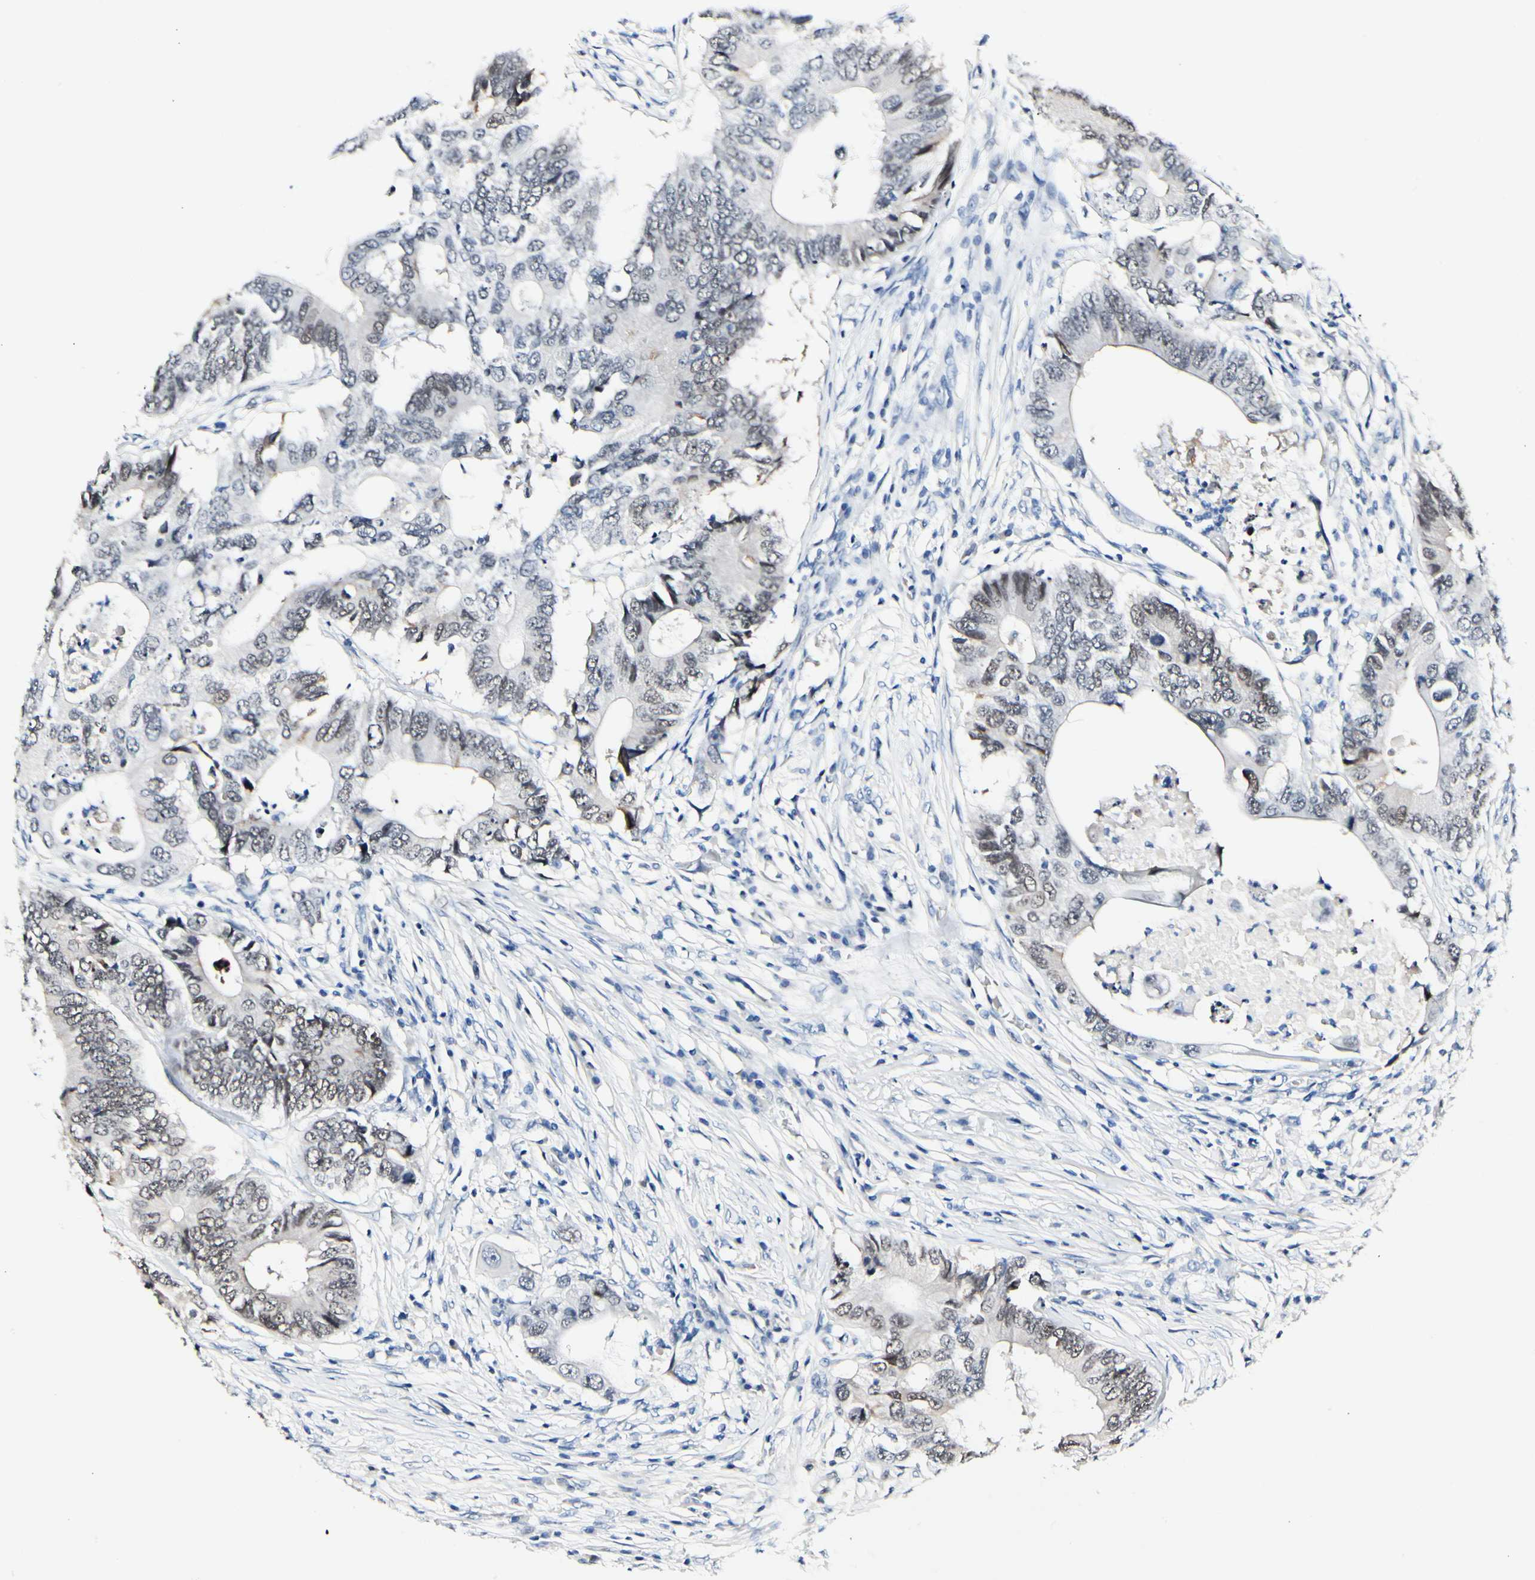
{"staining": {"intensity": "weak", "quantity": ">75%", "location": "nuclear"}, "tissue": "colorectal cancer", "cell_type": "Tumor cells", "image_type": "cancer", "snomed": [{"axis": "morphology", "description": "Adenocarcinoma, NOS"}, {"axis": "topography", "description": "Colon"}], "caption": "The histopathology image demonstrates staining of adenocarcinoma (colorectal), revealing weak nuclear protein expression (brown color) within tumor cells.", "gene": "NFIA", "patient": {"sex": "male", "age": 71}}